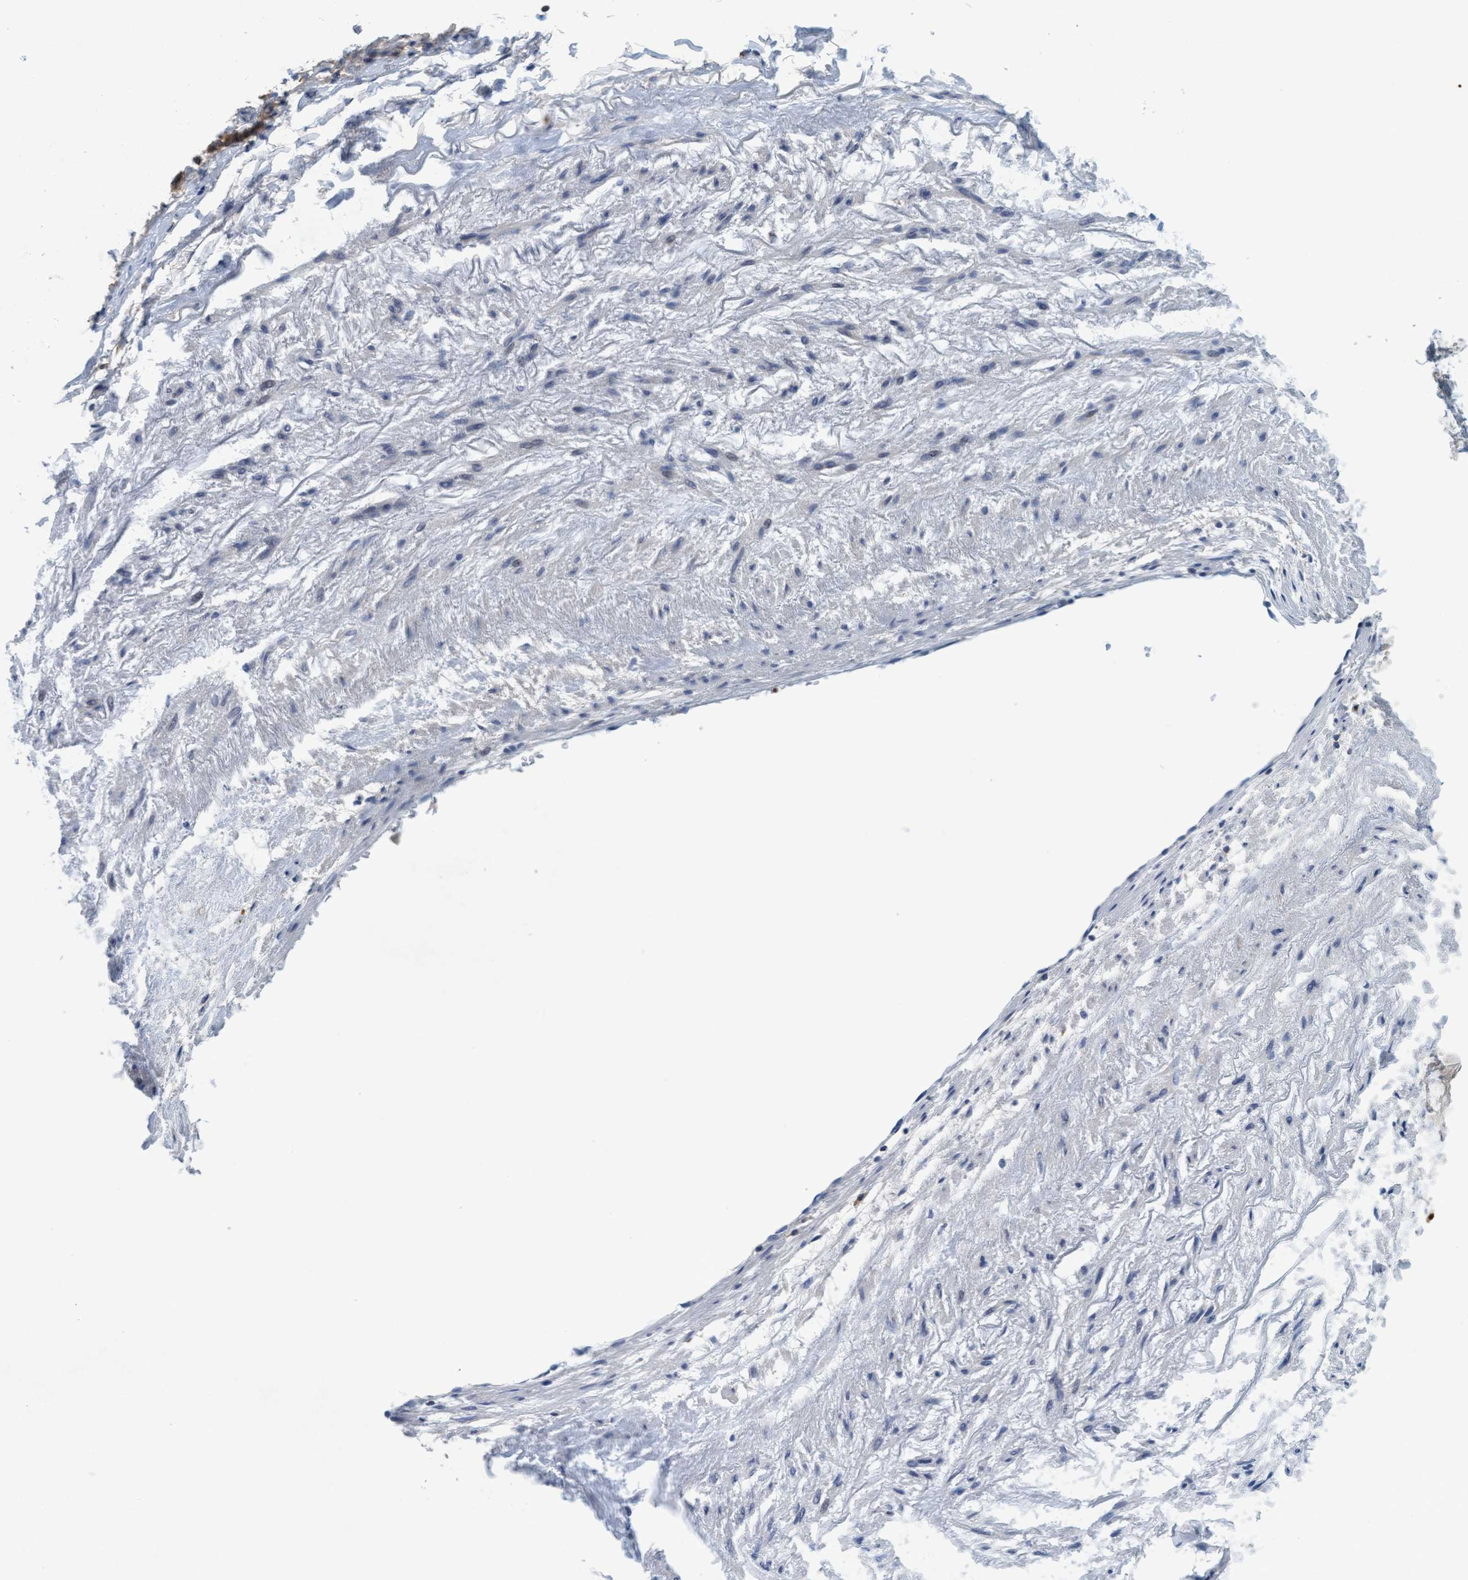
{"staining": {"intensity": "moderate", "quantity": ">75%", "location": "cytoplasmic/membranous"}, "tissue": "adipose tissue", "cell_type": "Adipocytes", "image_type": "normal", "snomed": [{"axis": "morphology", "description": "Normal tissue, NOS"}, {"axis": "topography", "description": "Cartilage tissue"}, {"axis": "topography", "description": "Lung"}], "caption": "Immunohistochemistry (DAB) staining of normal adipose tissue exhibits moderate cytoplasmic/membranous protein expression in about >75% of adipocytes. (DAB (3,3'-diaminobenzidine) = brown stain, brightfield microscopy at high magnification).", "gene": "SIGIRR", "patient": {"sex": "female", "age": 77}}